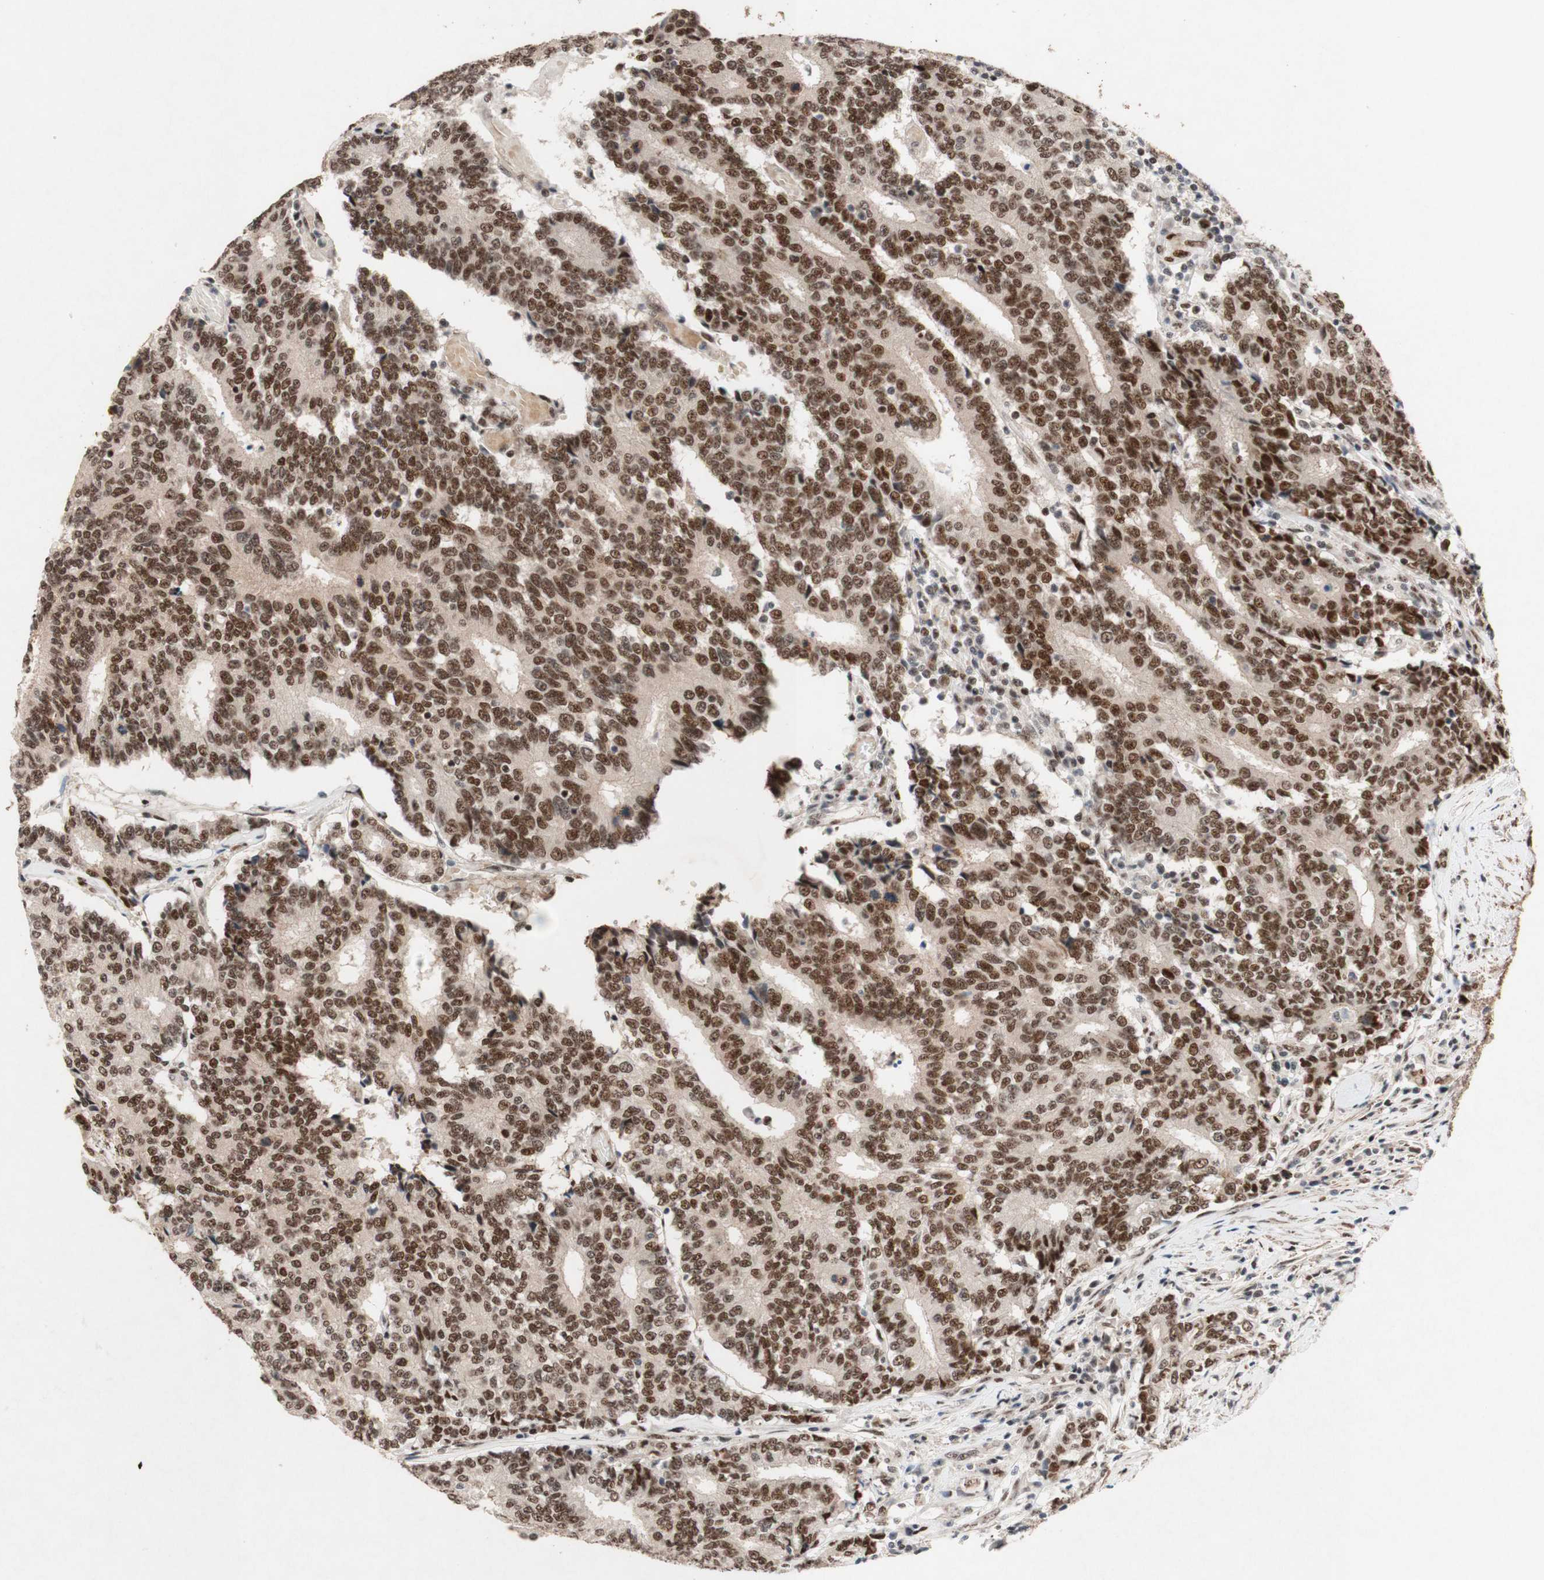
{"staining": {"intensity": "moderate", "quantity": ">75%", "location": "nuclear"}, "tissue": "prostate cancer", "cell_type": "Tumor cells", "image_type": "cancer", "snomed": [{"axis": "morphology", "description": "Normal tissue, NOS"}, {"axis": "morphology", "description": "Adenocarcinoma, High grade"}, {"axis": "topography", "description": "Prostate"}, {"axis": "topography", "description": "Seminal veicle"}], "caption": "Tumor cells show medium levels of moderate nuclear positivity in approximately >75% of cells in adenocarcinoma (high-grade) (prostate). The staining is performed using DAB (3,3'-diaminobenzidine) brown chromogen to label protein expression. The nuclei are counter-stained blue using hematoxylin.", "gene": "TLE1", "patient": {"sex": "male", "age": 55}}